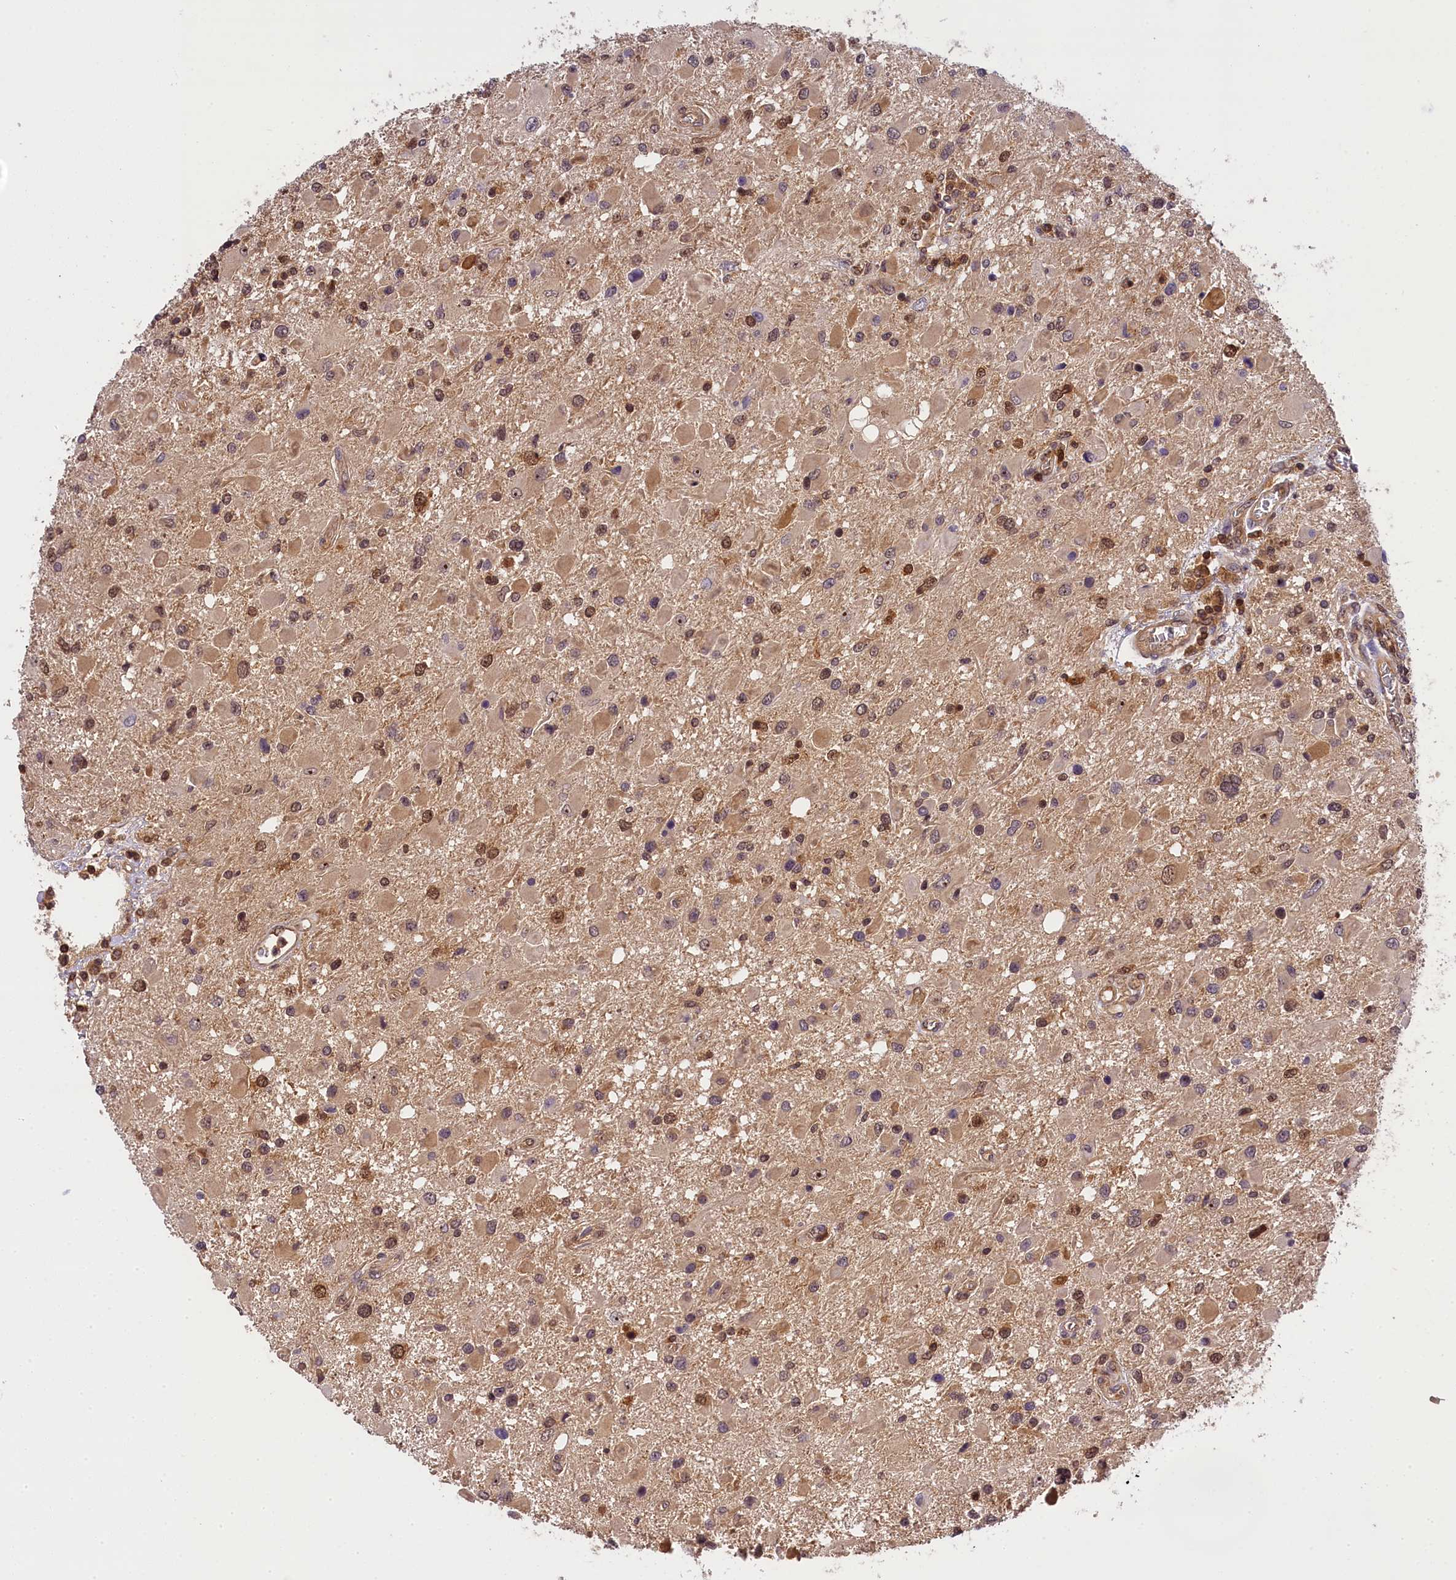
{"staining": {"intensity": "moderate", "quantity": "25%-75%", "location": "cytoplasmic/membranous,nuclear"}, "tissue": "glioma", "cell_type": "Tumor cells", "image_type": "cancer", "snomed": [{"axis": "morphology", "description": "Glioma, malignant, High grade"}, {"axis": "topography", "description": "Brain"}], "caption": "About 25%-75% of tumor cells in human malignant glioma (high-grade) demonstrate moderate cytoplasmic/membranous and nuclear protein positivity as visualized by brown immunohistochemical staining.", "gene": "EIF6", "patient": {"sex": "male", "age": 53}}